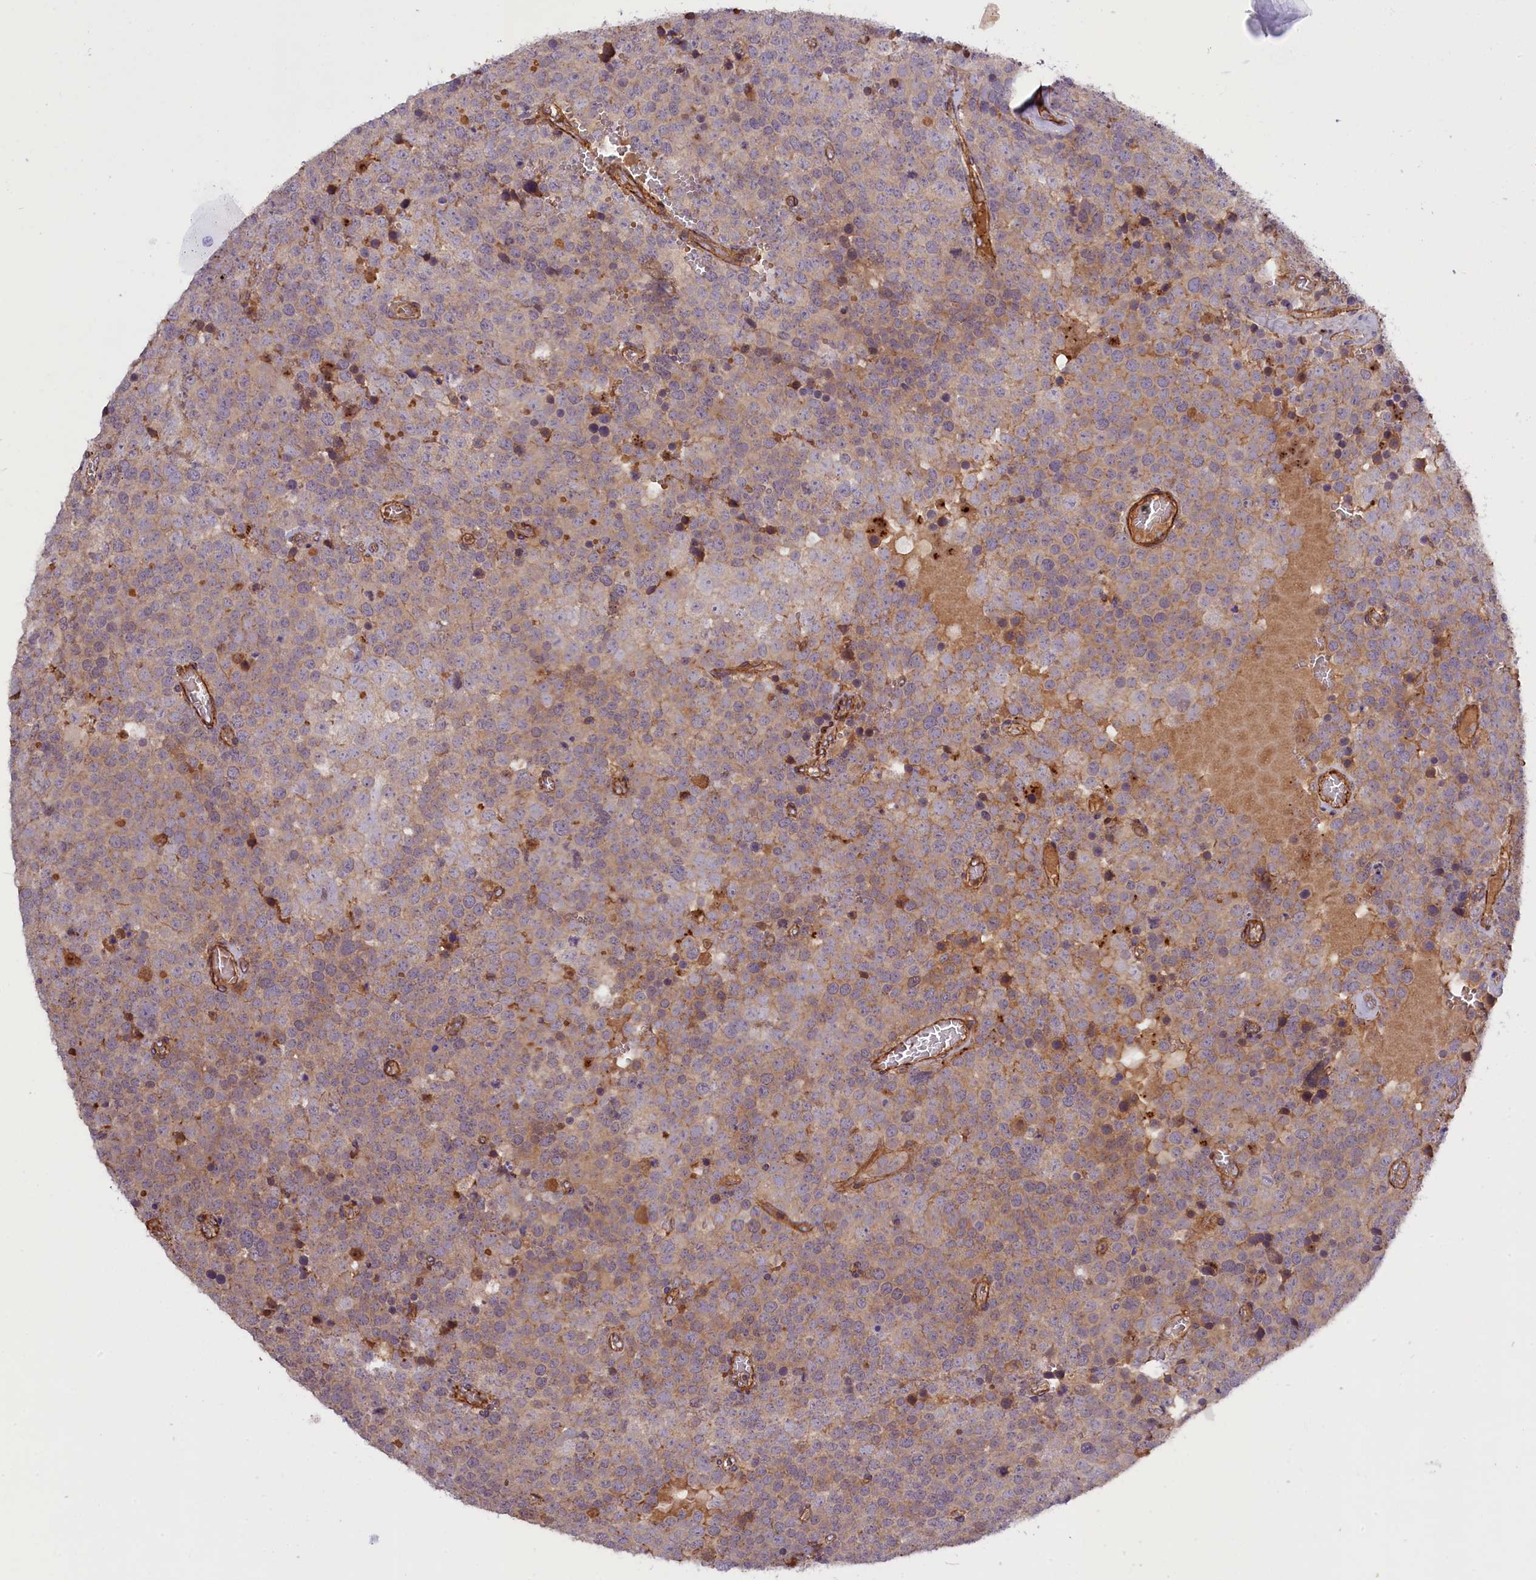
{"staining": {"intensity": "weak", "quantity": "<25%", "location": "cytoplasmic/membranous"}, "tissue": "testis cancer", "cell_type": "Tumor cells", "image_type": "cancer", "snomed": [{"axis": "morphology", "description": "Seminoma, NOS"}, {"axis": "topography", "description": "Testis"}], "caption": "An image of human testis cancer is negative for staining in tumor cells.", "gene": "FUZ", "patient": {"sex": "male", "age": 71}}